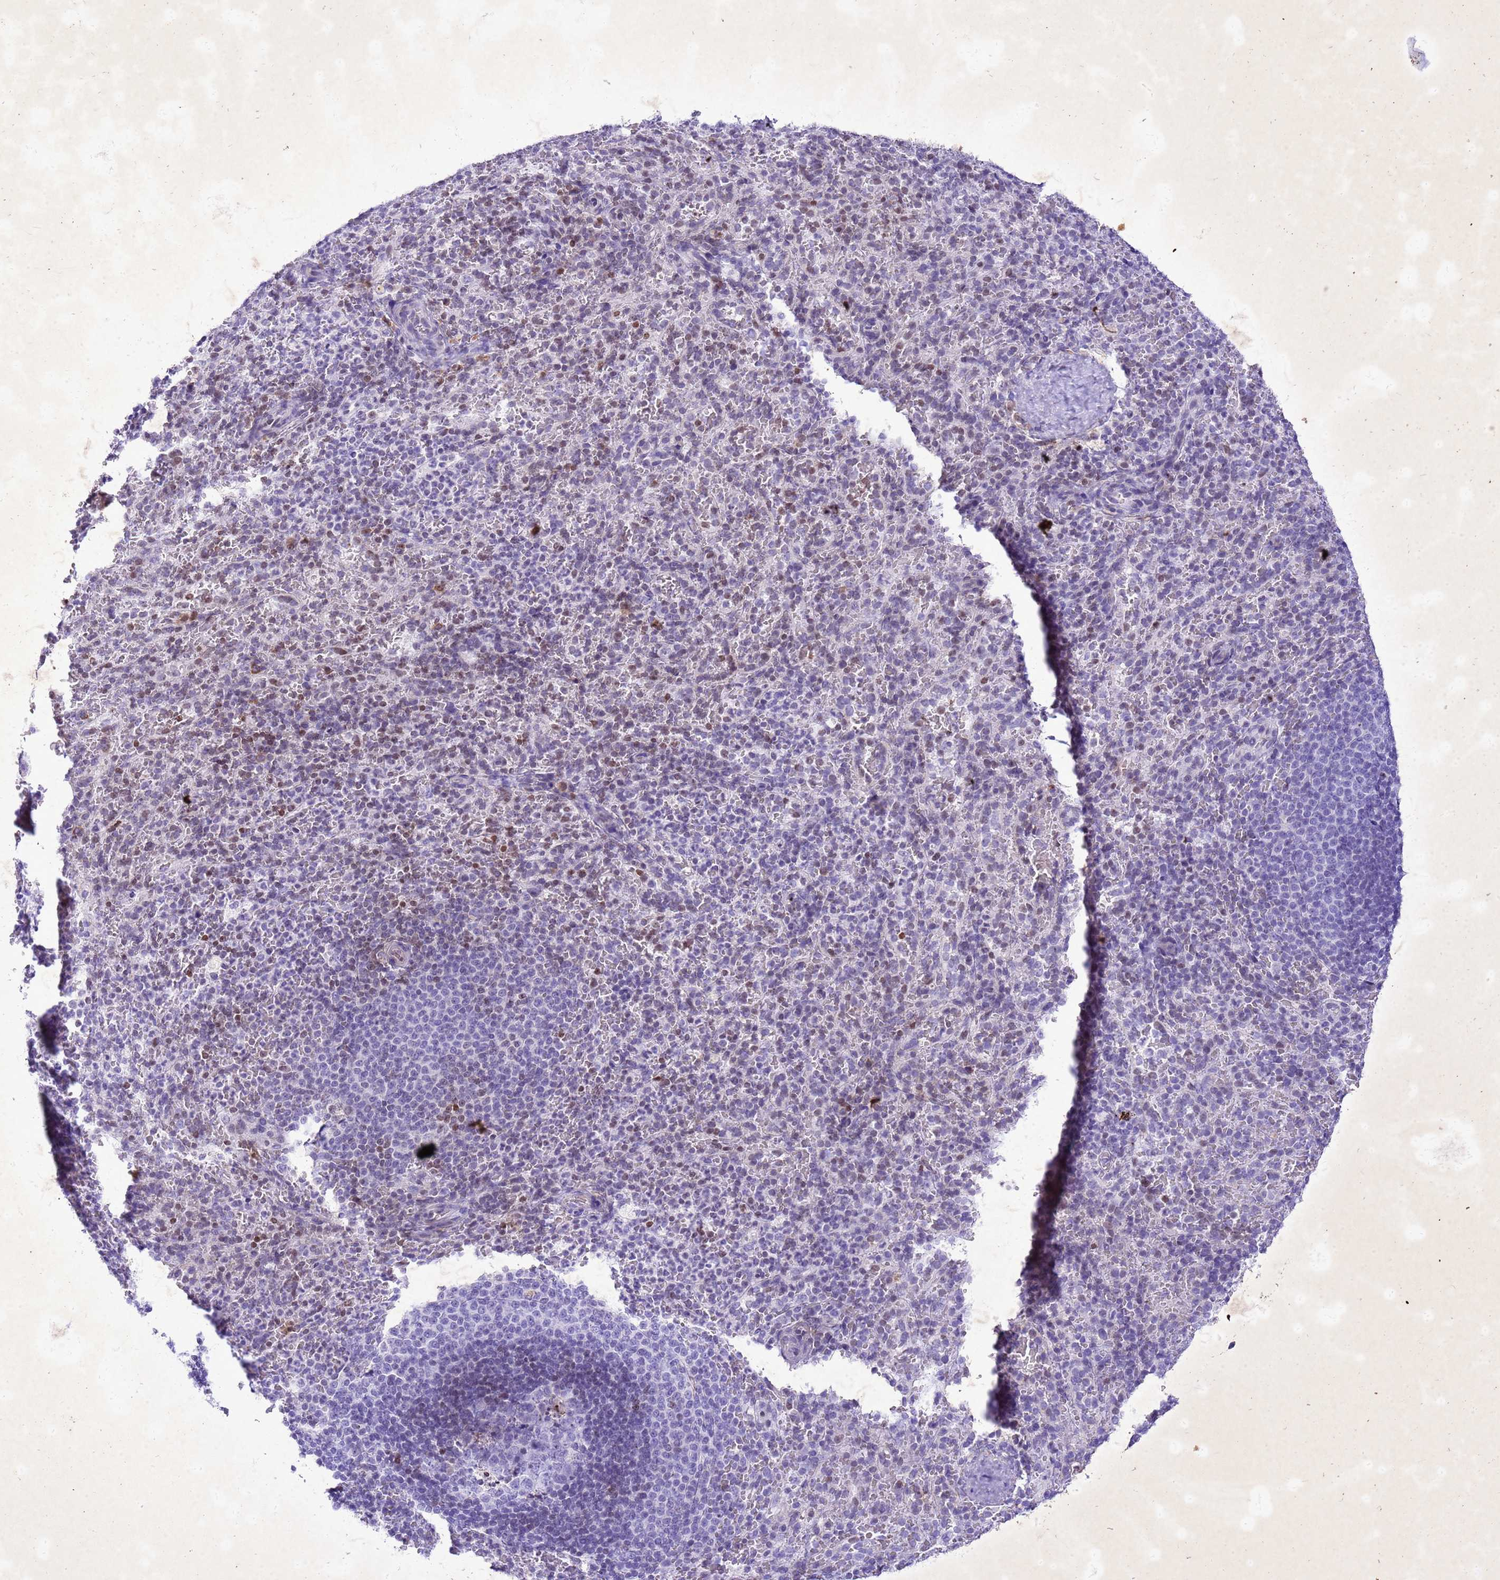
{"staining": {"intensity": "moderate", "quantity": "<25%", "location": "nuclear"}, "tissue": "spleen", "cell_type": "Cells in red pulp", "image_type": "normal", "snomed": [{"axis": "morphology", "description": "Normal tissue, NOS"}, {"axis": "topography", "description": "Spleen"}], "caption": "Moderate nuclear positivity for a protein is present in approximately <25% of cells in red pulp of benign spleen using IHC.", "gene": "COPS9", "patient": {"sex": "female", "age": 21}}